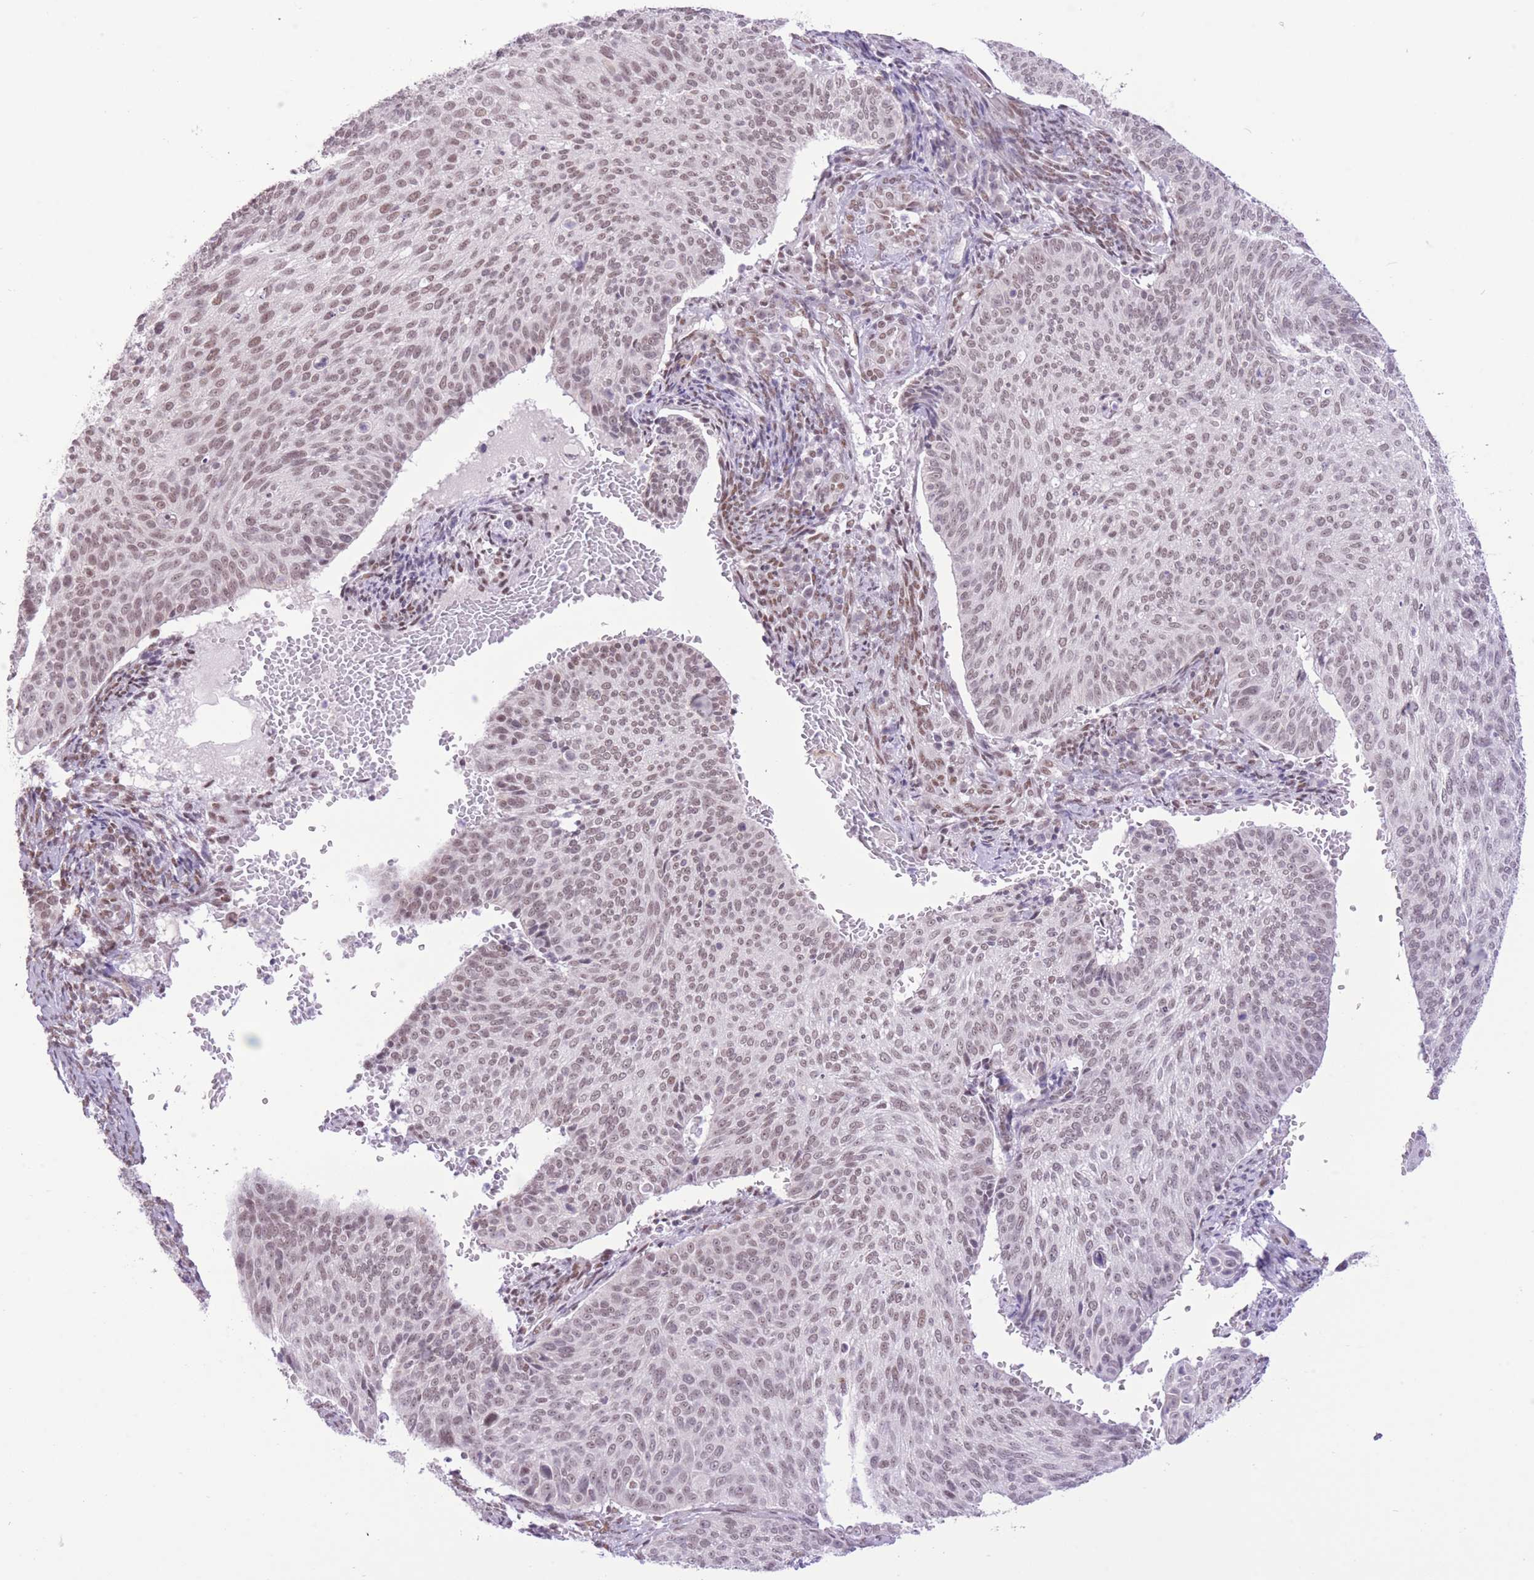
{"staining": {"intensity": "moderate", "quantity": ">75%", "location": "nuclear"}, "tissue": "cervical cancer", "cell_type": "Tumor cells", "image_type": "cancer", "snomed": [{"axis": "morphology", "description": "Squamous cell carcinoma, NOS"}, {"axis": "topography", "description": "Cervix"}], "caption": "IHC (DAB (3,3'-diaminobenzidine)) staining of human squamous cell carcinoma (cervical) reveals moderate nuclear protein expression in approximately >75% of tumor cells. The protein is shown in brown color, while the nuclei are stained blue.", "gene": "ZBED5", "patient": {"sex": "female", "age": 70}}